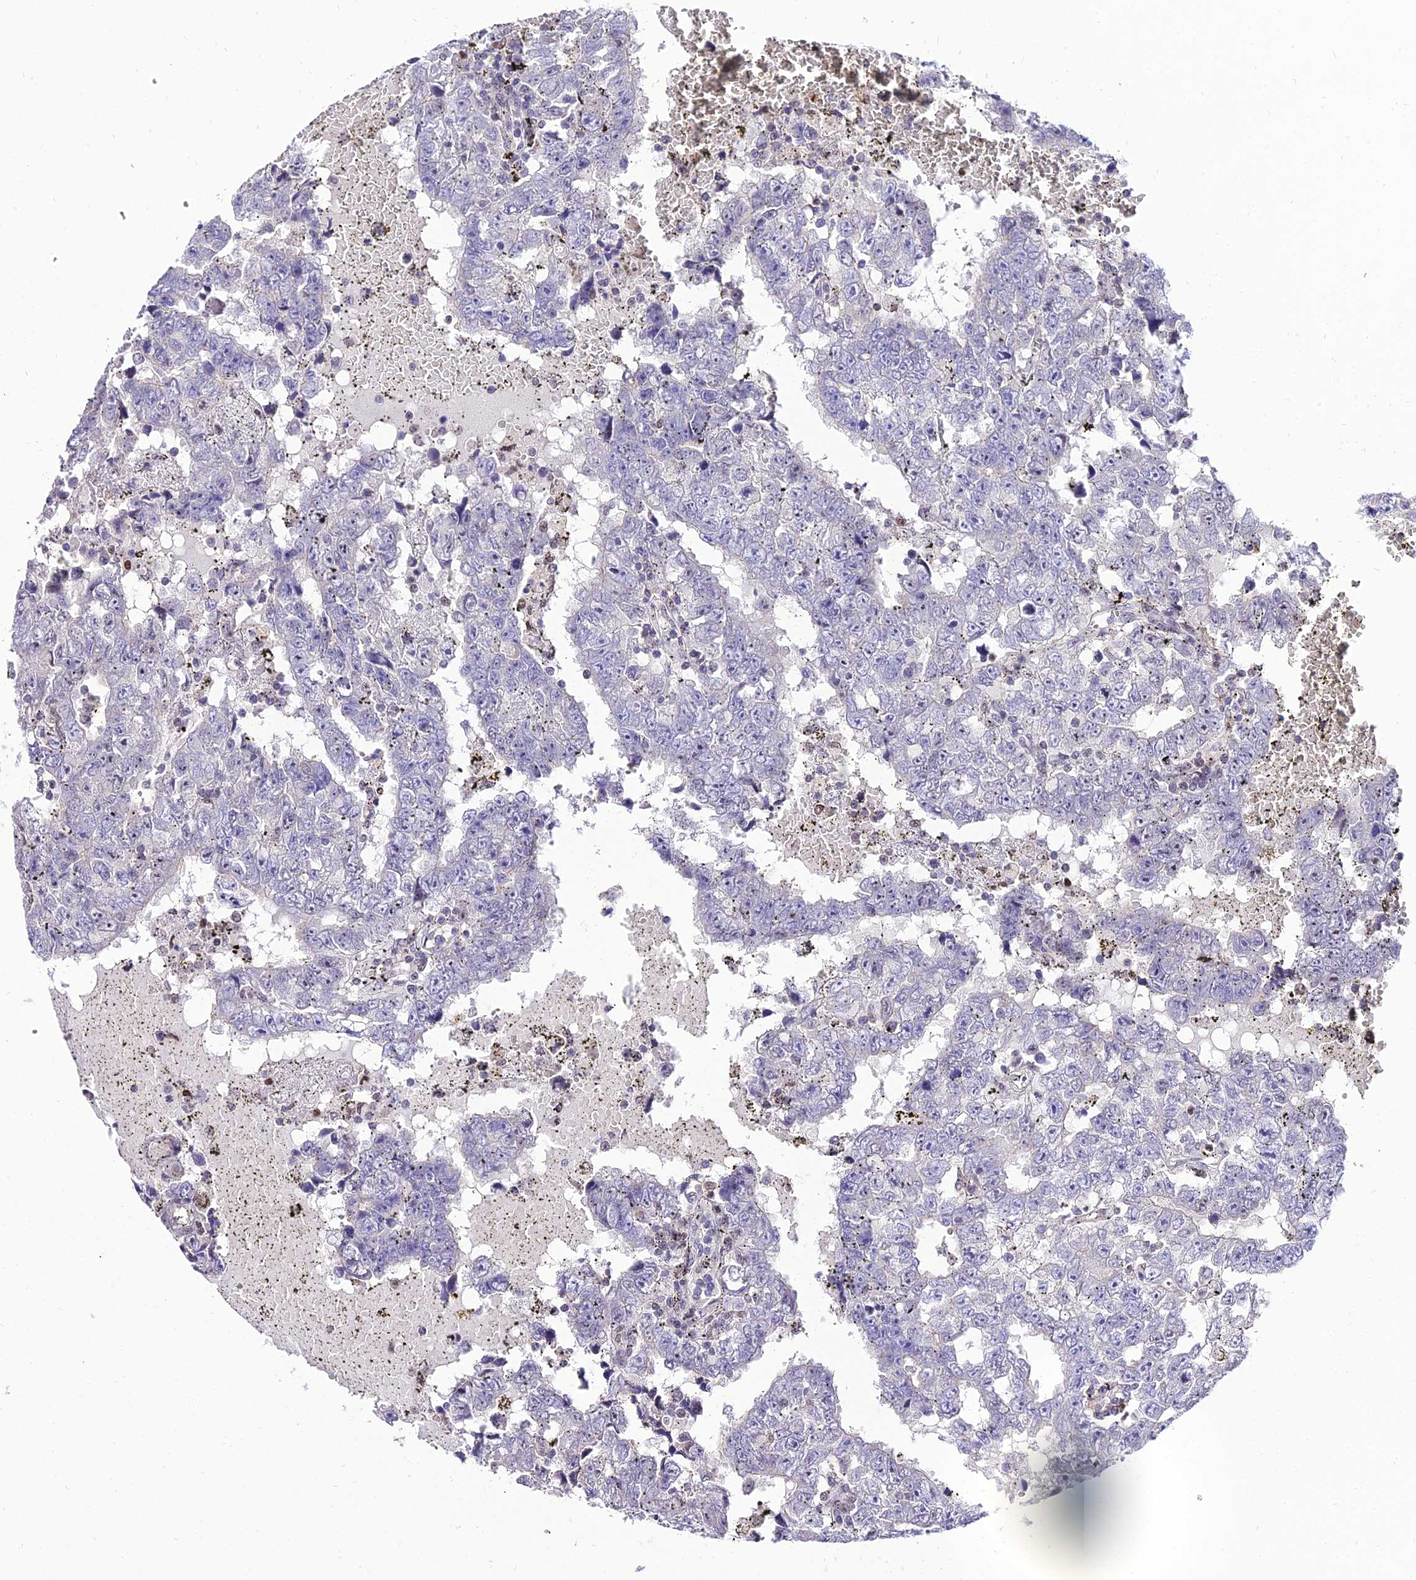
{"staining": {"intensity": "negative", "quantity": "none", "location": "none"}, "tissue": "testis cancer", "cell_type": "Tumor cells", "image_type": "cancer", "snomed": [{"axis": "morphology", "description": "Carcinoma, Embryonal, NOS"}, {"axis": "topography", "description": "Testis"}], "caption": "High magnification brightfield microscopy of embryonal carcinoma (testis) stained with DAB (3,3'-diaminobenzidine) (brown) and counterstained with hematoxylin (blue): tumor cells show no significant staining.", "gene": "SHQ1", "patient": {"sex": "male", "age": 25}}